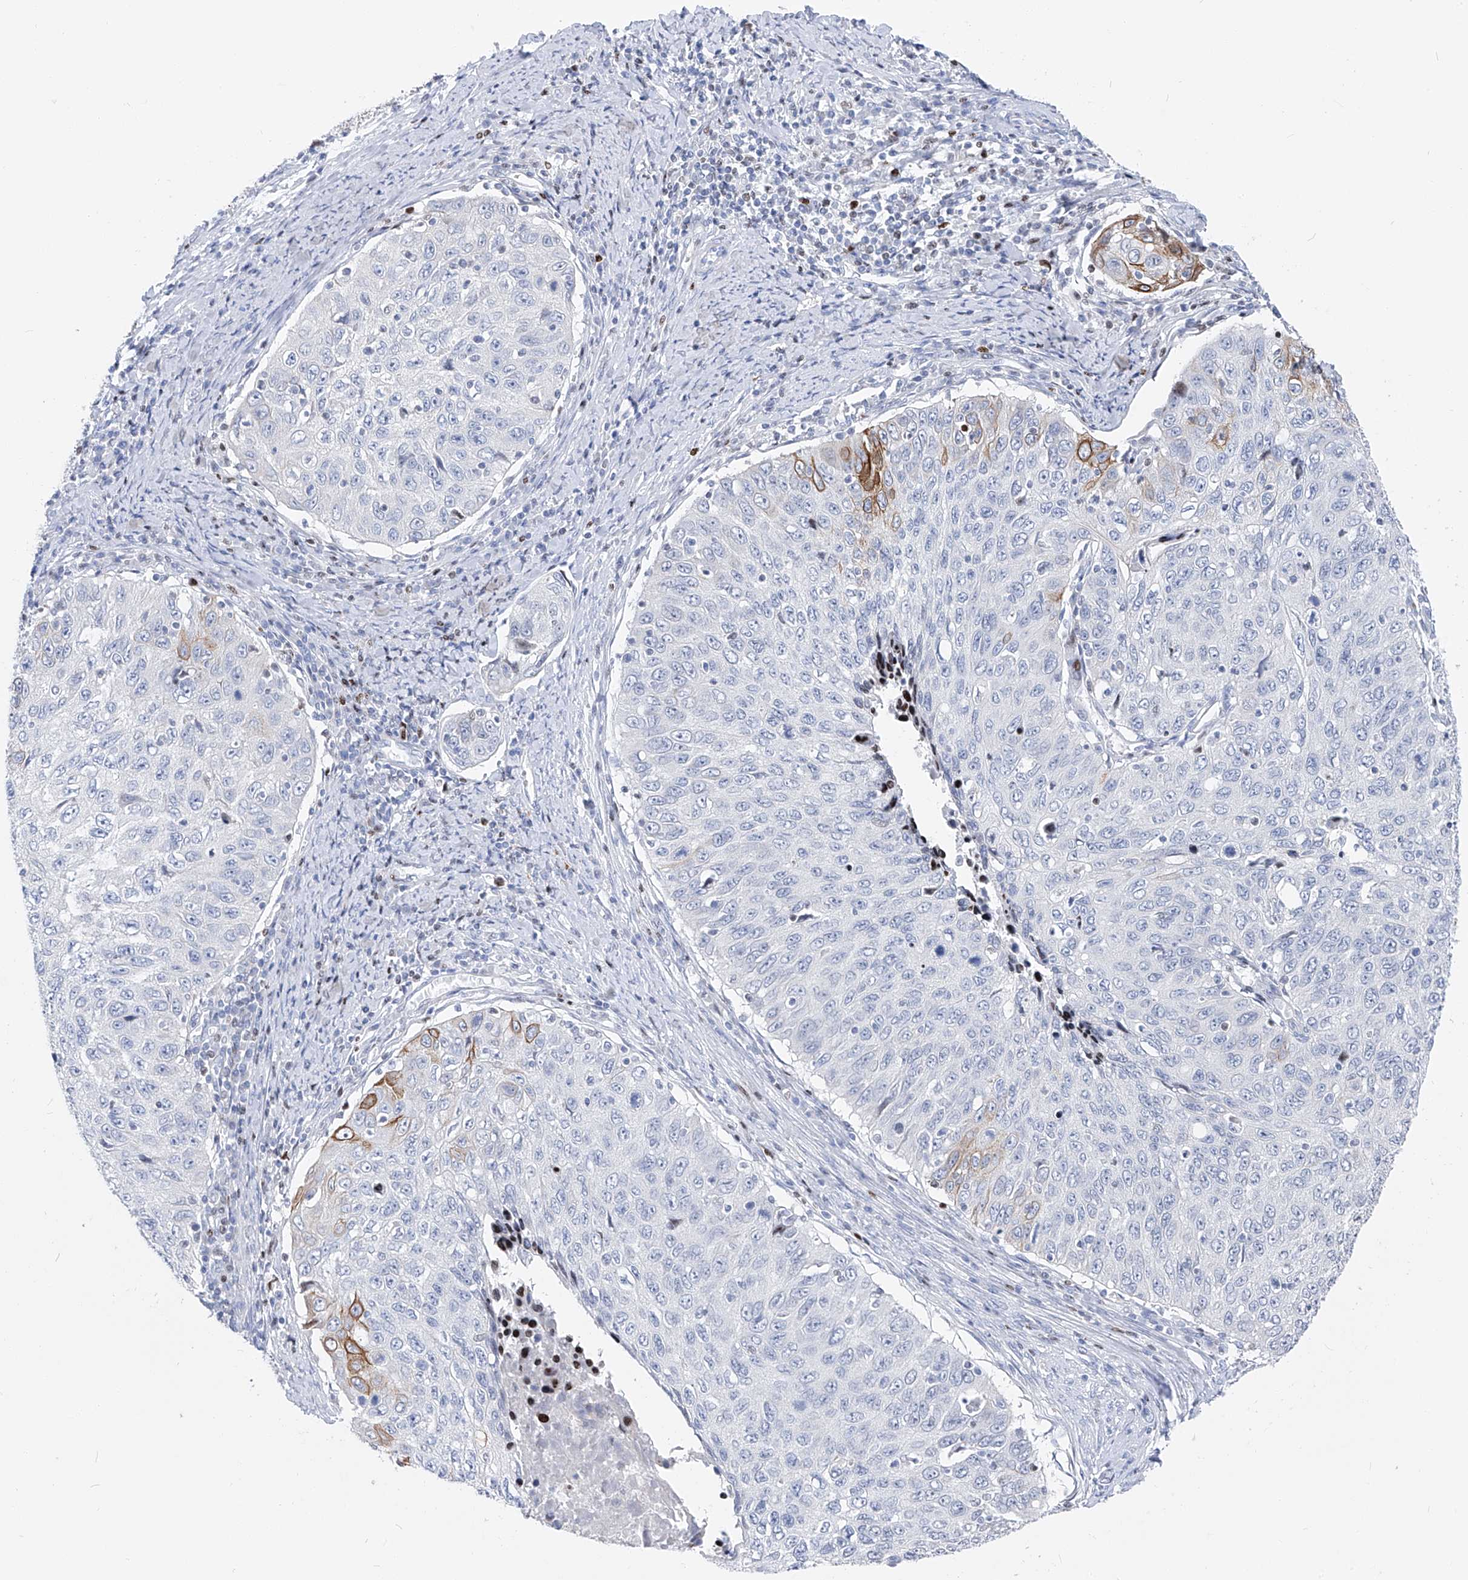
{"staining": {"intensity": "moderate", "quantity": "<25%", "location": "cytoplasmic/membranous"}, "tissue": "cervical cancer", "cell_type": "Tumor cells", "image_type": "cancer", "snomed": [{"axis": "morphology", "description": "Squamous cell carcinoma, NOS"}, {"axis": "topography", "description": "Cervix"}], "caption": "Tumor cells reveal low levels of moderate cytoplasmic/membranous positivity in approximately <25% of cells in cervical cancer (squamous cell carcinoma).", "gene": "FRS3", "patient": {"sex": "female", "age": 53}}